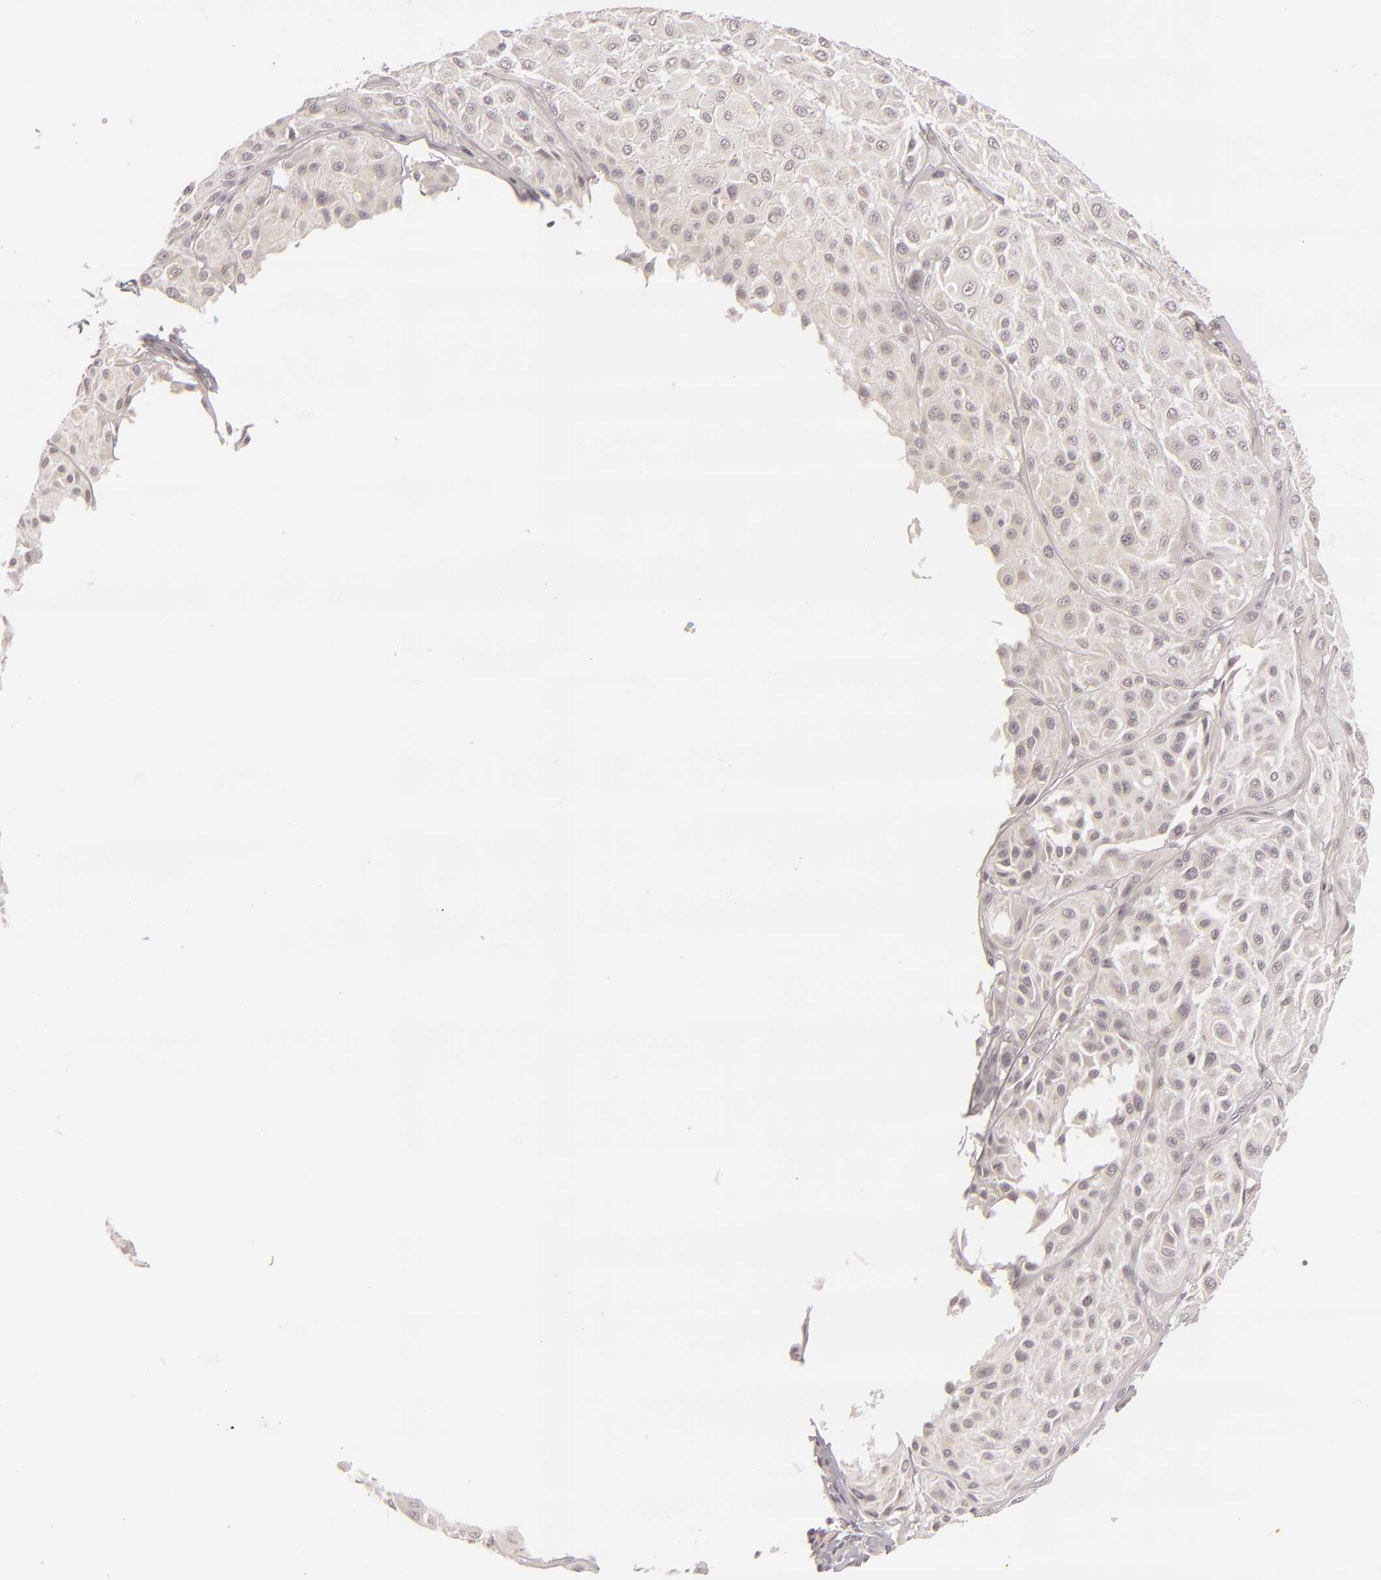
{"staining": {"intensity": "negative", "quantity": "none", "location": "none"}, "tissue": "melanoma", "cell_type": "Tumor cells", "image_type": "cancer", "snomed": [{"axis": "morphology", "description": "Malignant melanoma, NOS"}, {"axis": "topography", "description": "Skin"}], "caption": "Tumor cells show no significant protein staining in malignant melanoma.", "gene": "SIX1", "patient": {"sex": "male", "age": 36}}